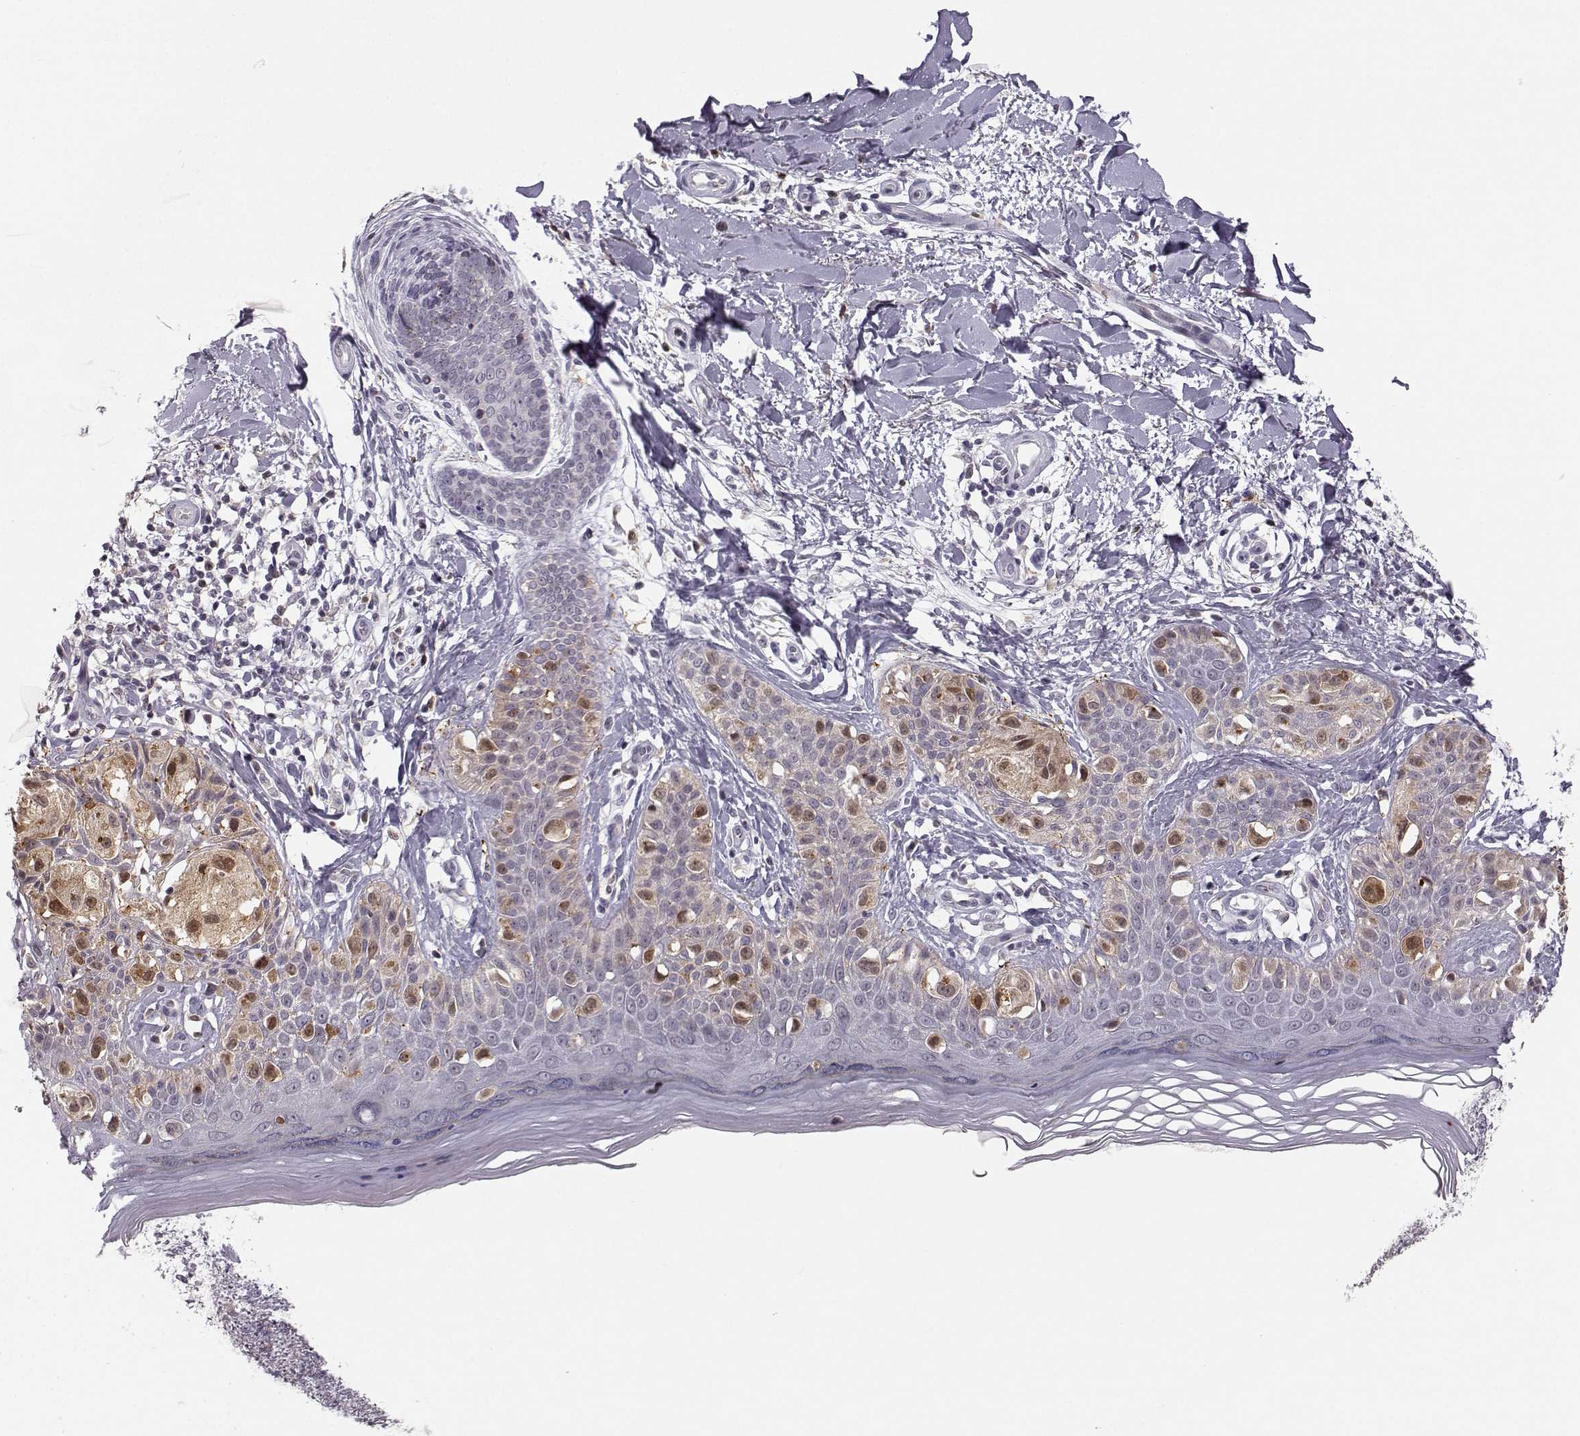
{"staining": {"intensity": "weak", "quantity": "<25%", "location": "cytoplasmic/membranous"}, "tissue": "melanoma", "cell_type": "Tumor cells", "image_type": "cancer", "snomed": [{"axis": "morphology", "description": "Malignant melanoma, NOS"}, {"axis": "topography", "description": "Skin"}], "caption": "This is a image of immunohistochemistry staining of malignant melanoma, which shows no expression in tumor cells. (DAB (3,3'-diaminobenzidine) immunohistochemistry, high magnification).", "gene": "HTR7", "patient": {"sex": "female", "age": 73}}